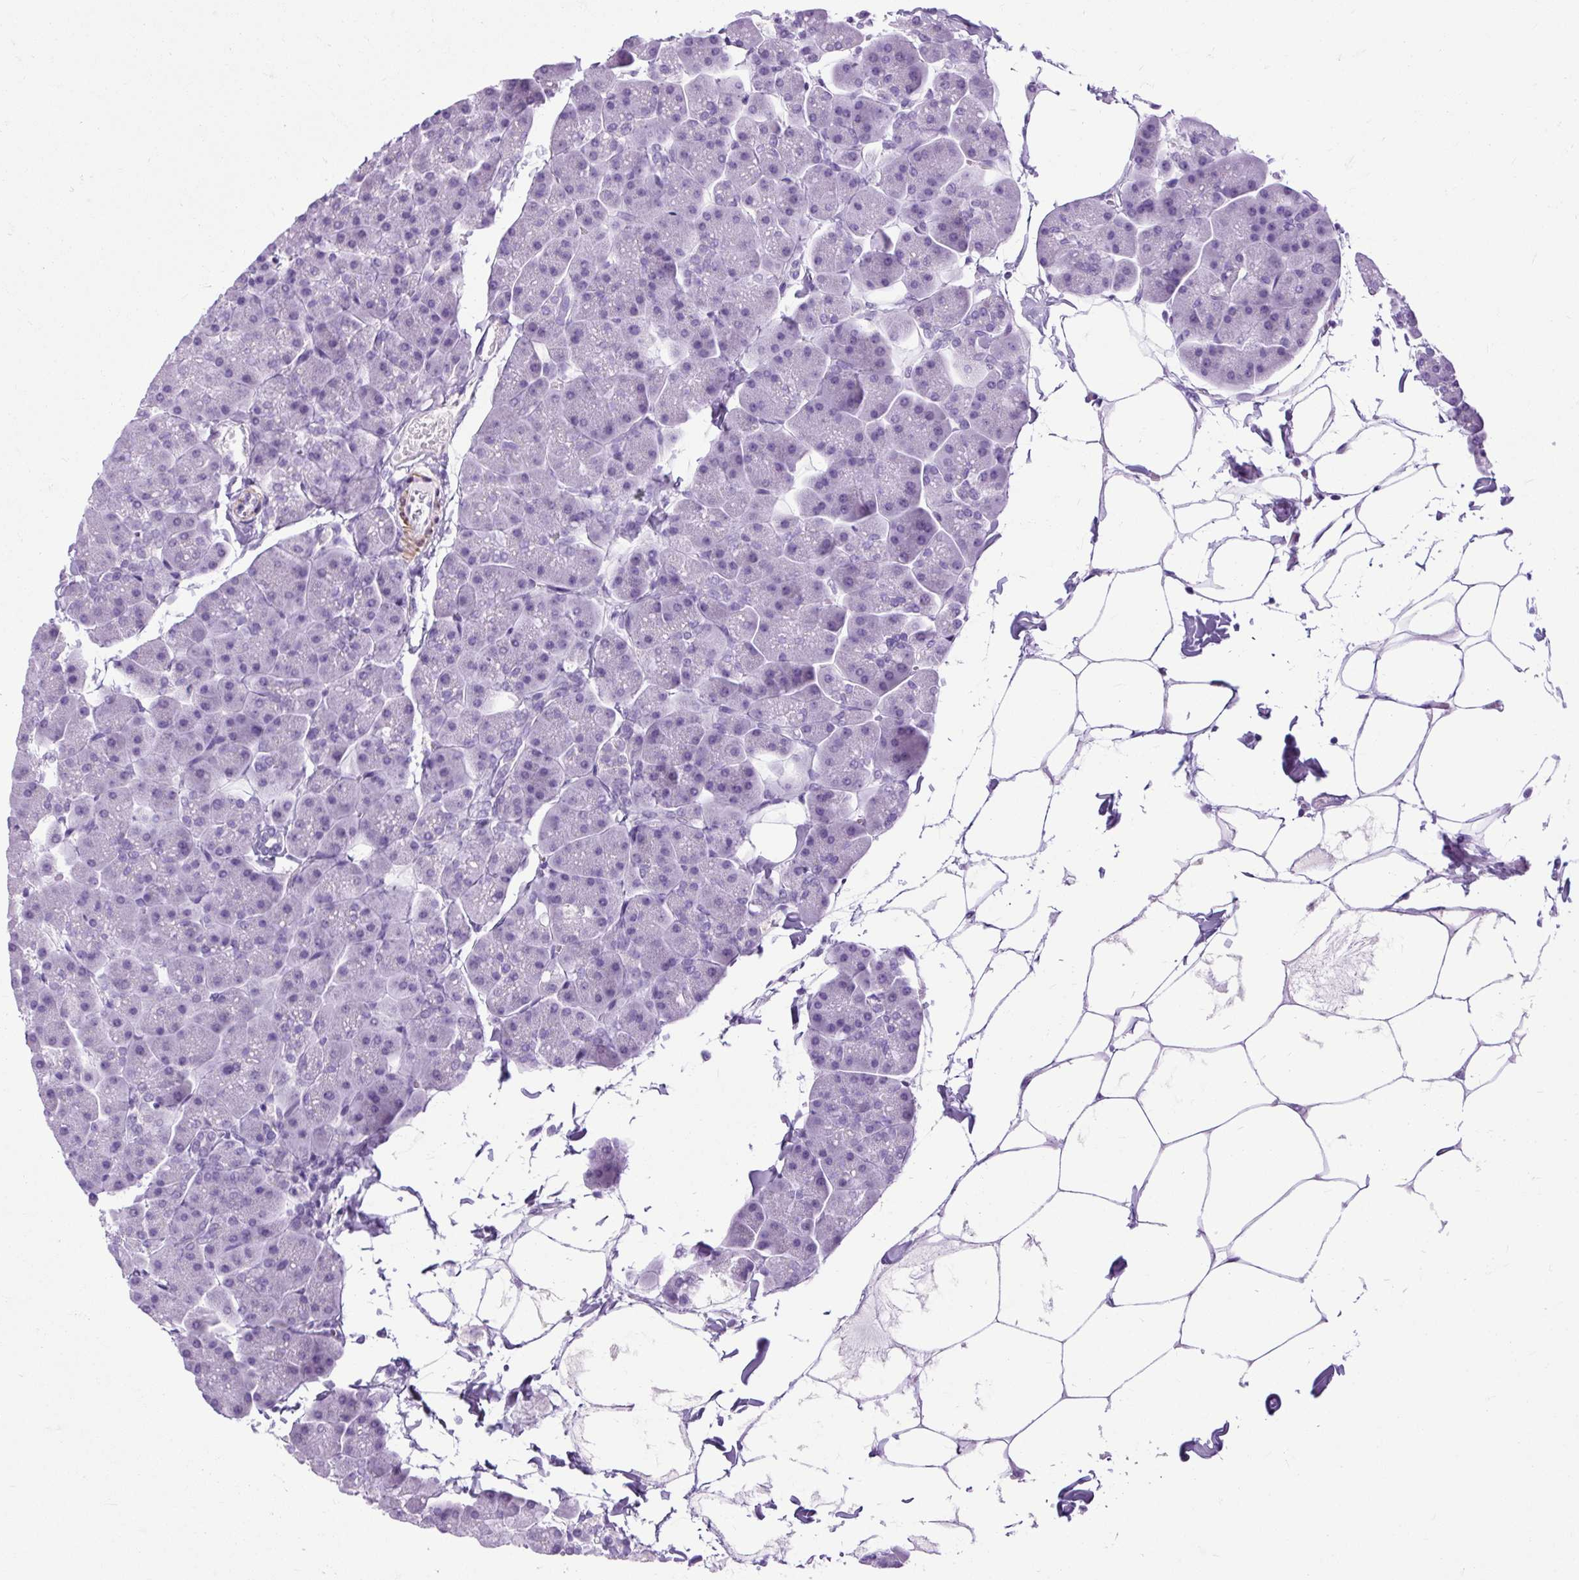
{"staining": {"intensity": "negative", "quantity": "none", "location": "none"}, "tissue": "pancreas", "cell_type": "Exocrine glandular cells", "image_type": "normal", "snomed": [{"axis": "morphology", "description": "Normal tissue, NOS"}, {"axis": "topography", "description": "Pancreas"}], "caption": "Immunohistochemistry histopathology image of benign pancreas stained for a protein (brown), which displays no expression in exocrine glandular cells. The staining is performed using DAB (3,3'-diaminobenzidine) brown chromogen with nuclei counter-stained in using hematoxylin.", "gene": "DPP6", "patient": {"sex": "male", "age": 35}}